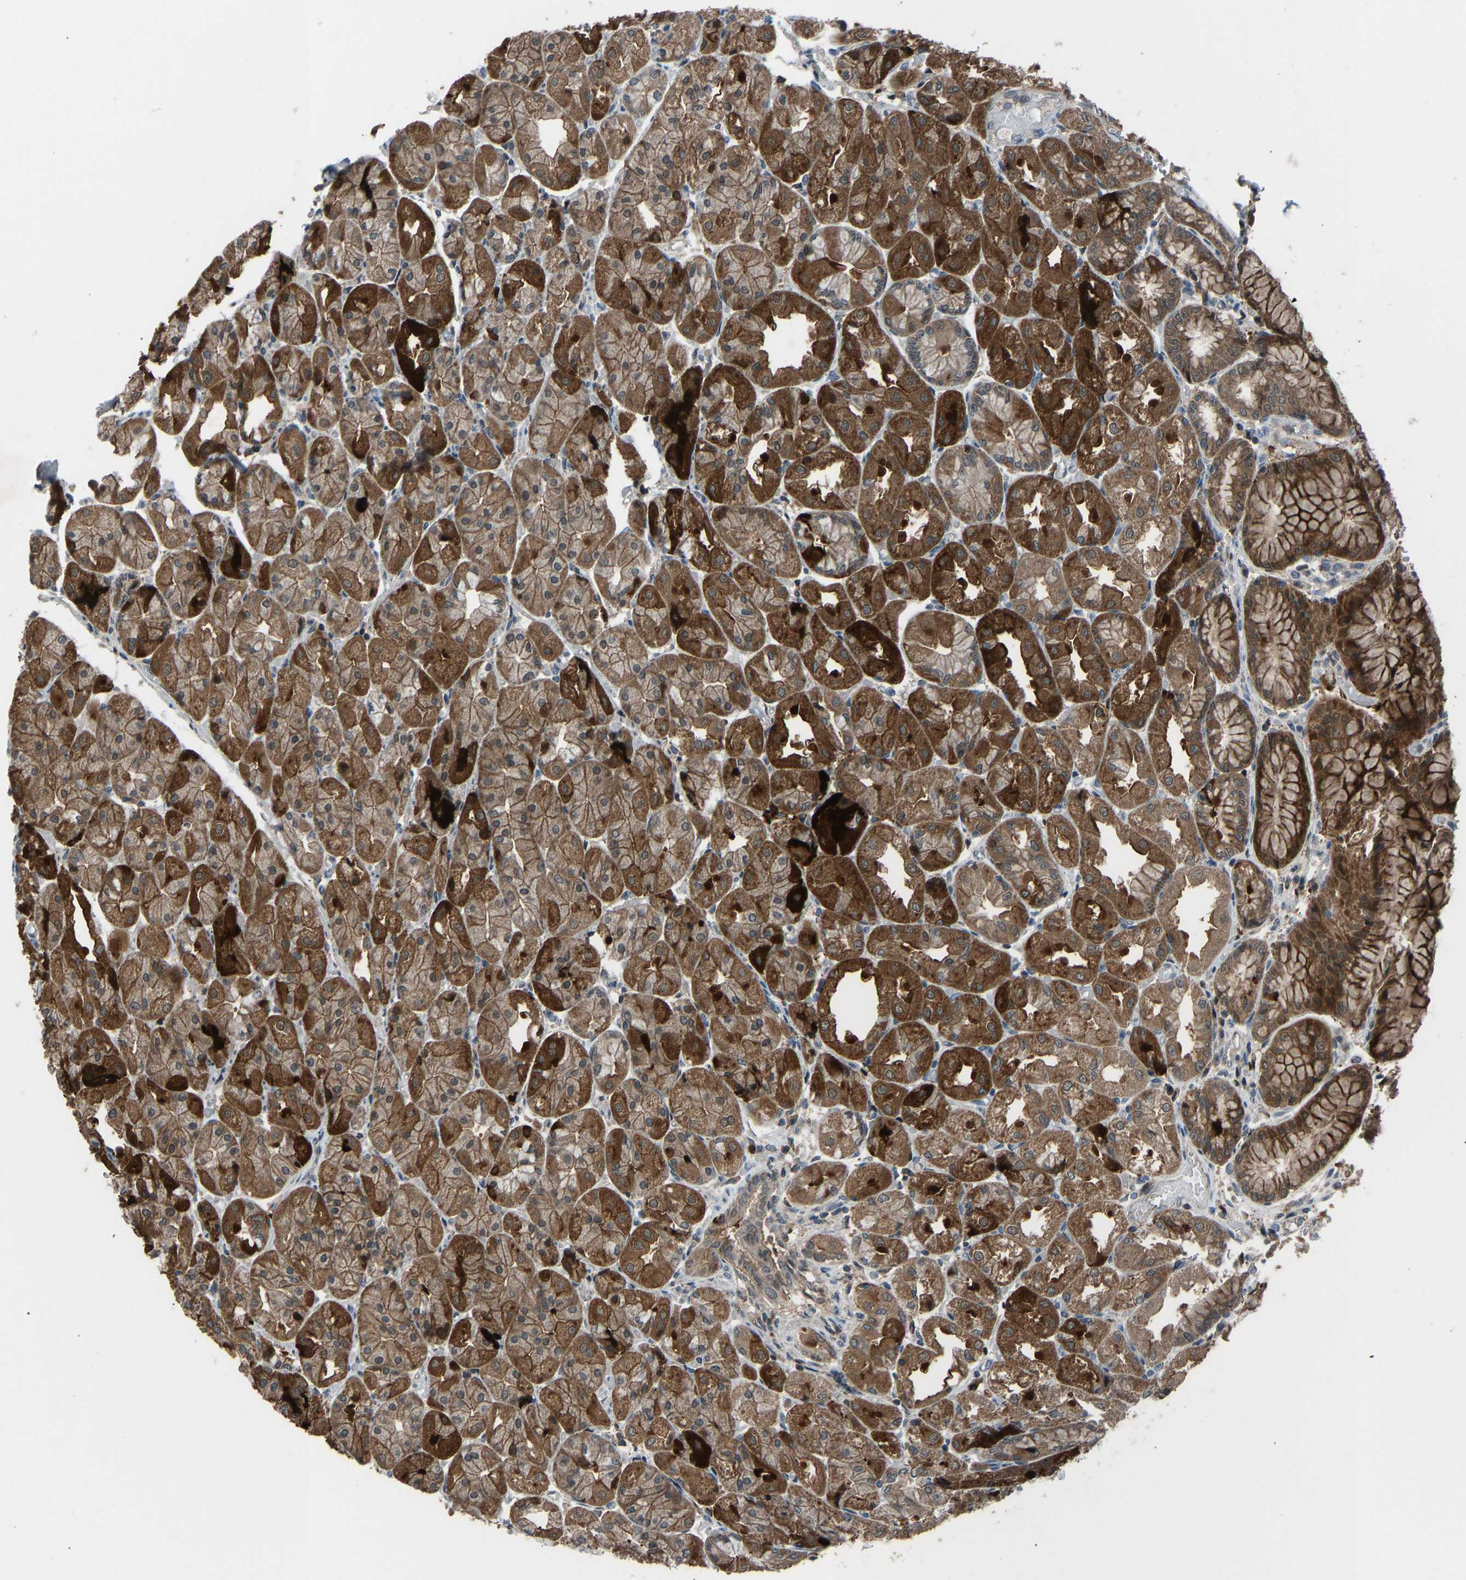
{"staining": {"intensity": "strong", "quantity": ">75%", "location": "cytoplasmic/membranous"}, "tissue": "stomach", "cell_type": "Glandular cells", "image_type": "normal", "snomed": [{"axis": "morphology", "description": "Normal tissue, NOS"}, {"axis": "topography", "description": "Stomach, upper"}], "caption": "A high amount of strong cytoplasmic/membranous staining is appreciated in approximately >75% of glandular cells in normal stomach. Using DAB (3,3'-diaminobenzidine) (brown) and hematoxylin (blue) stains, captured at high magnification using brightfield microscopy.", "gene": "SLC43A1", "patient": {"sex": "male", "age": 72}}